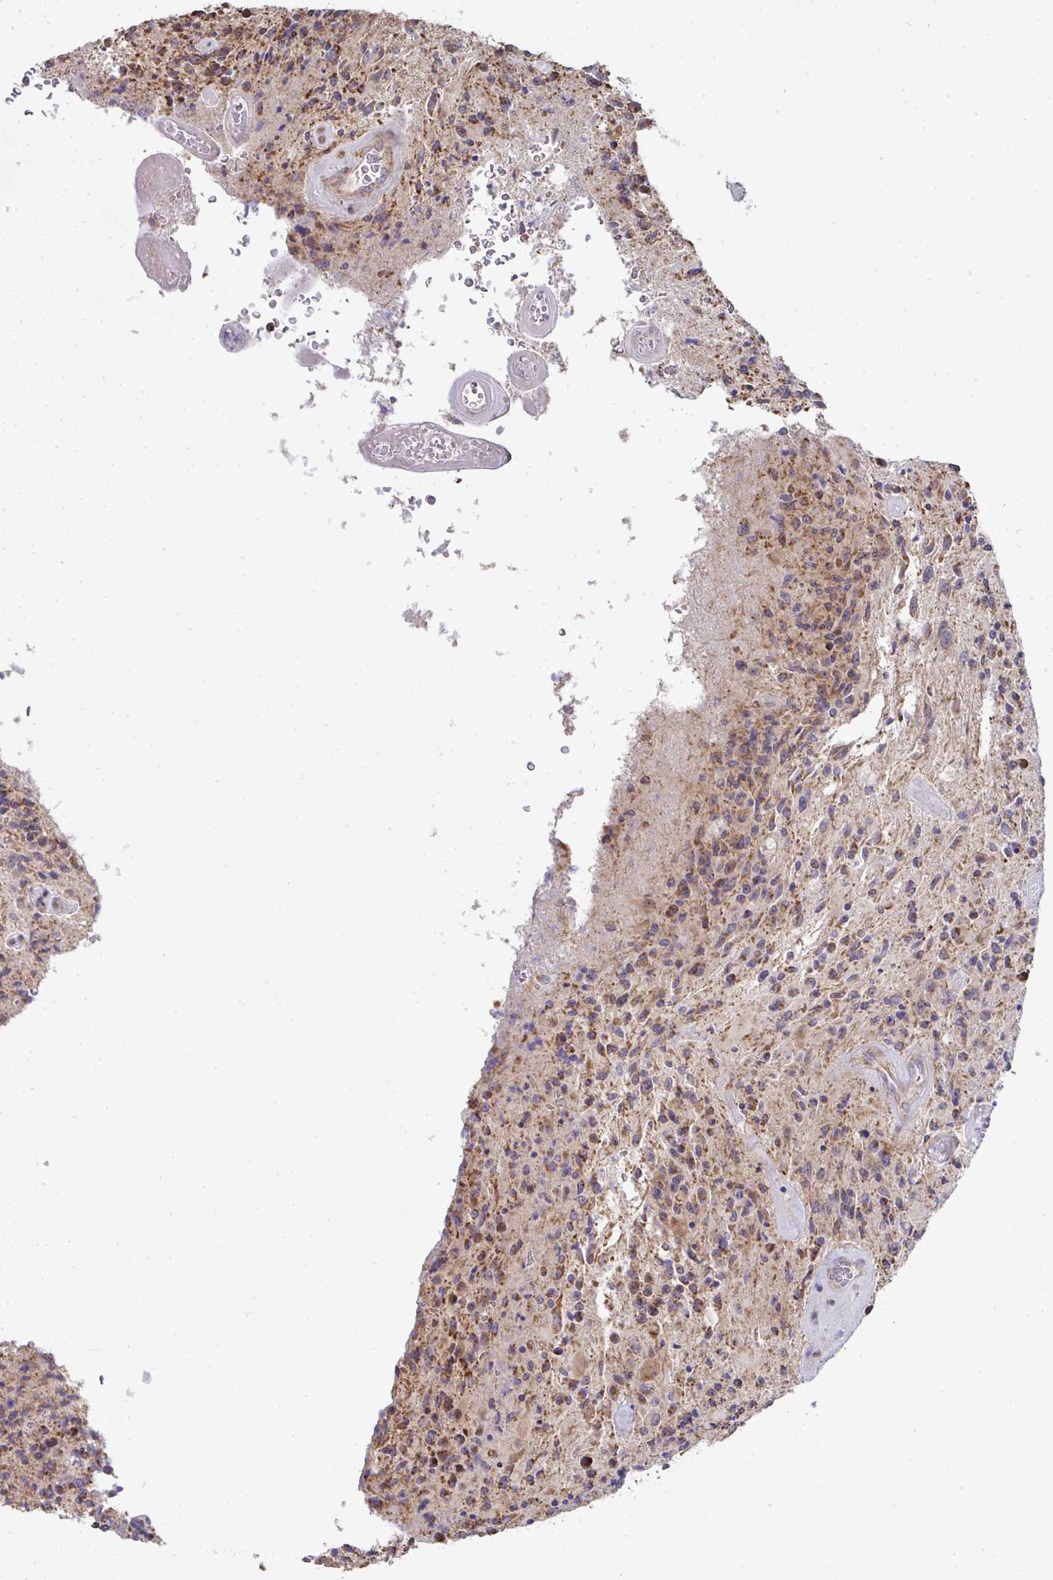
{"staining": {"intensity": "moderate", "quantity": ">75%", "location": "cytoplasmic/membranous"}, "tissue": "glioma", "cell_type": "Tumor cells", "image_type": "cancer", "snomed": [{"axis": "morphology", "description": "Normal tissue, NOS"}, {"axis": "morphology", "description": "Glioma, malignant, High grade"}, {"axis": "topography", "description": "Cerebral cortex"}], "caption": "High-power microscopy captured an IHC micrograph of glioma, revealing moderate cytoplasmic/membranous positivity in about >75% of tumor cells.", "gene": "AGTPBP1", "patient": {"sex": "male", "age": 56}}